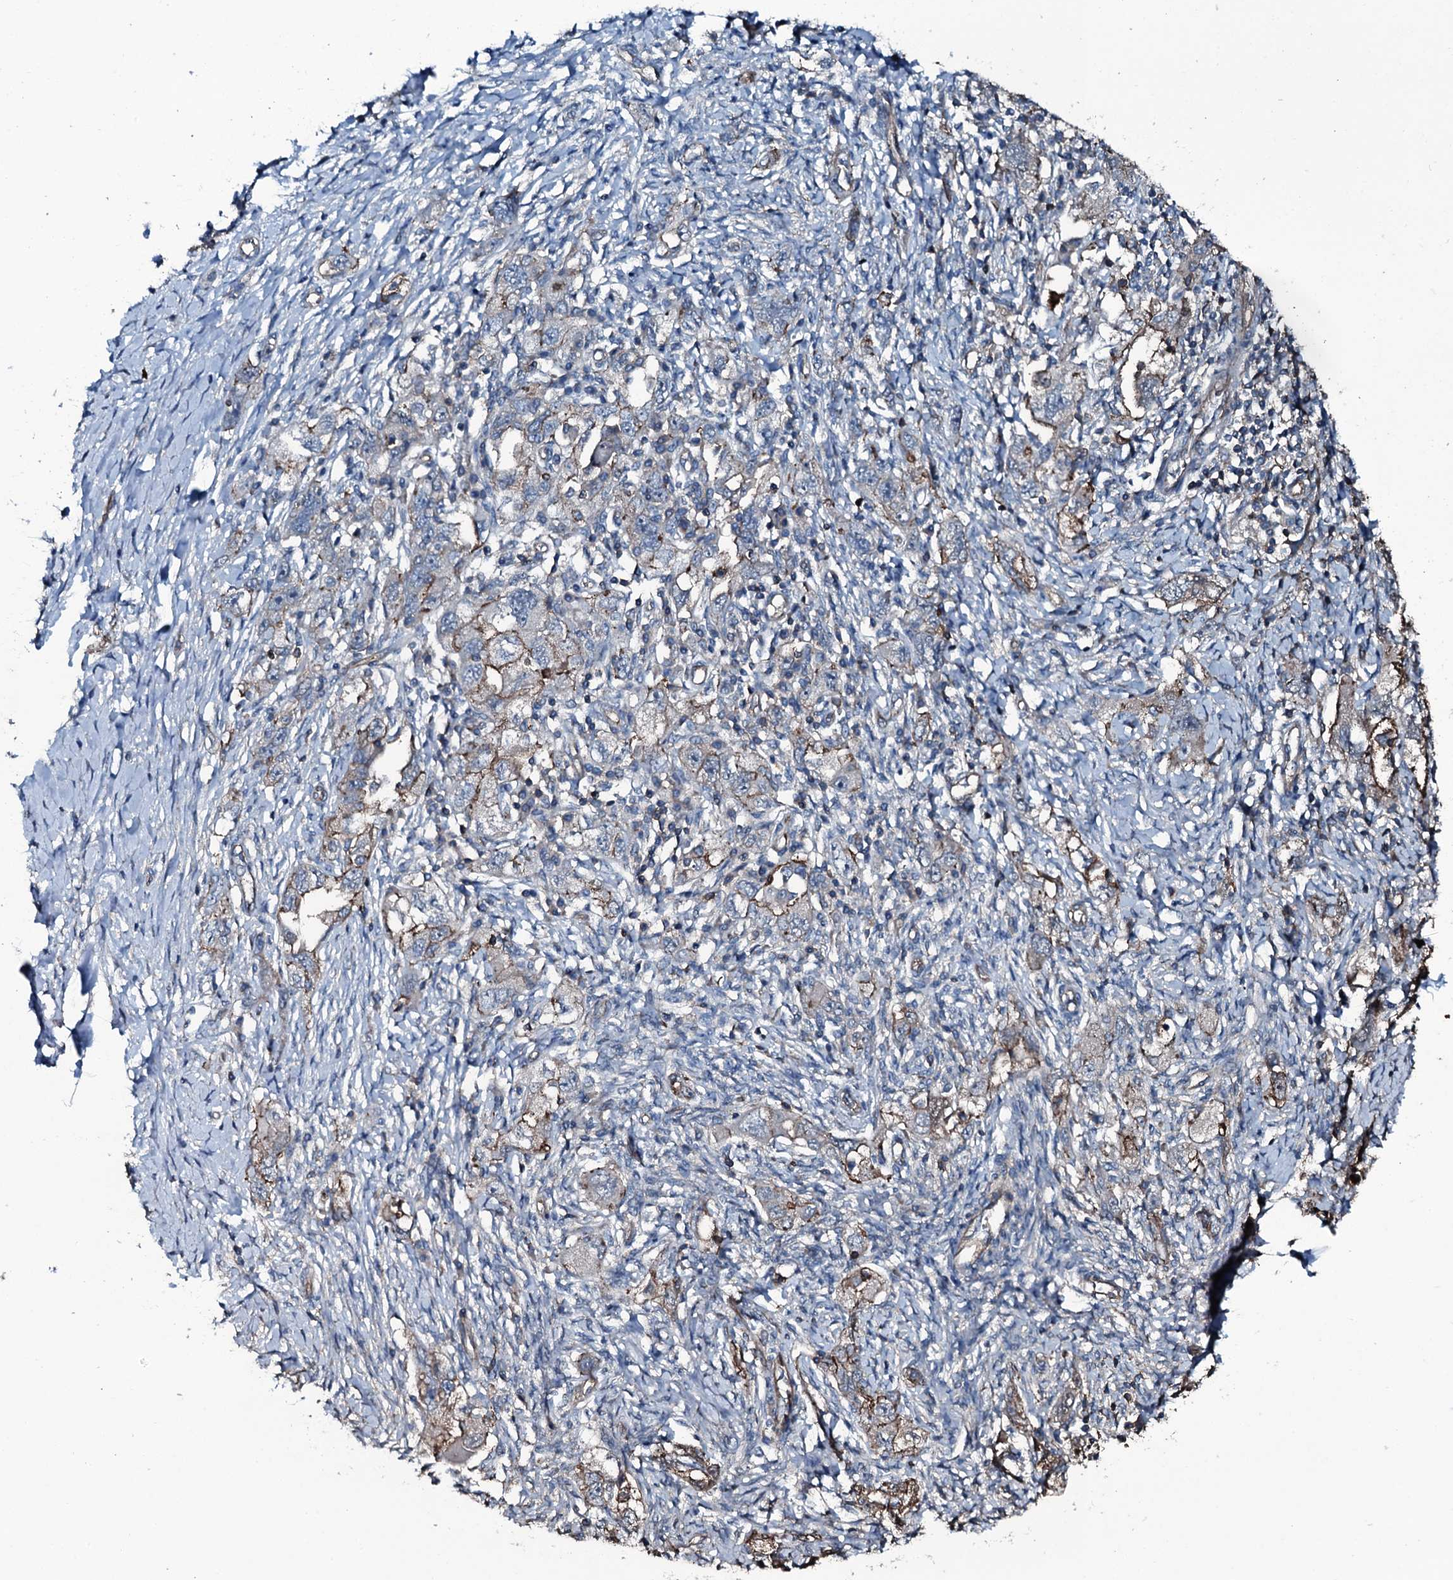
{"staining": {"intensity": "moderate", "quantity": "<25%", "location": "cytoplasmic/membranous"}, "tissue": "ovarian cancer", "cell_type": "Tumor cells", "image_type": "cancer", "snomed": [{"axis": "morphology", "description": "Carcinoma, NOS"}, {"axis": "morphology", "description": "Cystadenocarcinoma, serous, NOS"}, {"axis": "topography", "description": "Ovary"}], "caption": "Protein expression analysis of ovarian cancer displays moderate cytoplasmic/membranous staining in approximately <25% of tumor cells.", "gene": "SLC25A38", "patient": {"sex": "female", "age": 69}}